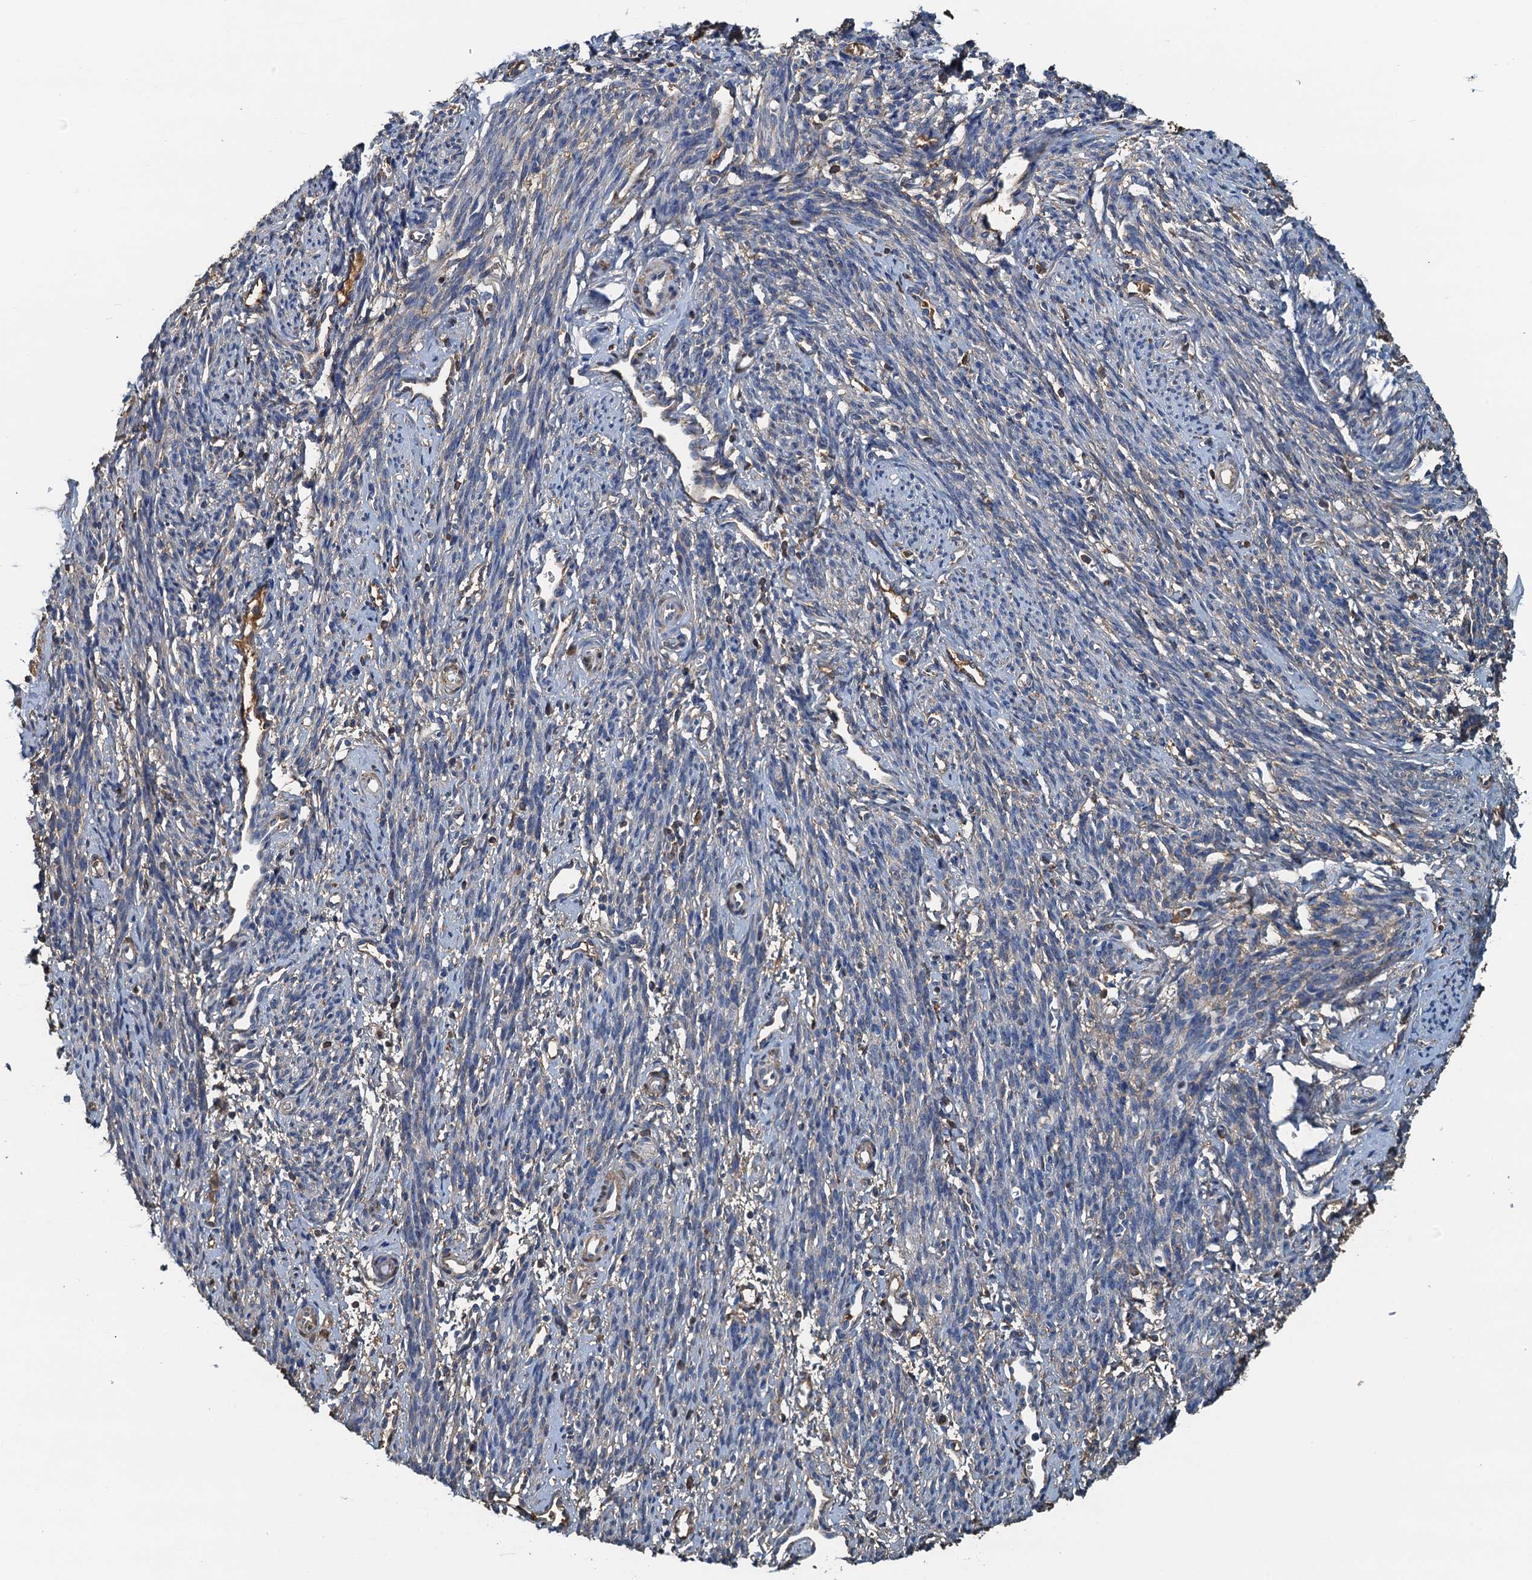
{"staining": {"intensity": "moderate", "quantity": "<25%", "location": "cytoplasmic/membranous"}, "tissue": "smooth muscle", "cell_type": "Smooth muscle cells", "image_type": "normal", "snomed": [{"axis": "morphology", "description": "Normal tissue, NOS"}, {"axis": "topography", "description": "Smooth muscle"}, {"axis": "topography", "description": "Uterus"}], "caption": "A photomicrograph showing moderate cytoplasmic/membranous expression in approximately <25% of smooth muscle cells in benign smooth muscle, as visualized by brown immunohistochemical staining.", "gene": "LSM14B", "patient": {"sex": "female", "age": 59}}